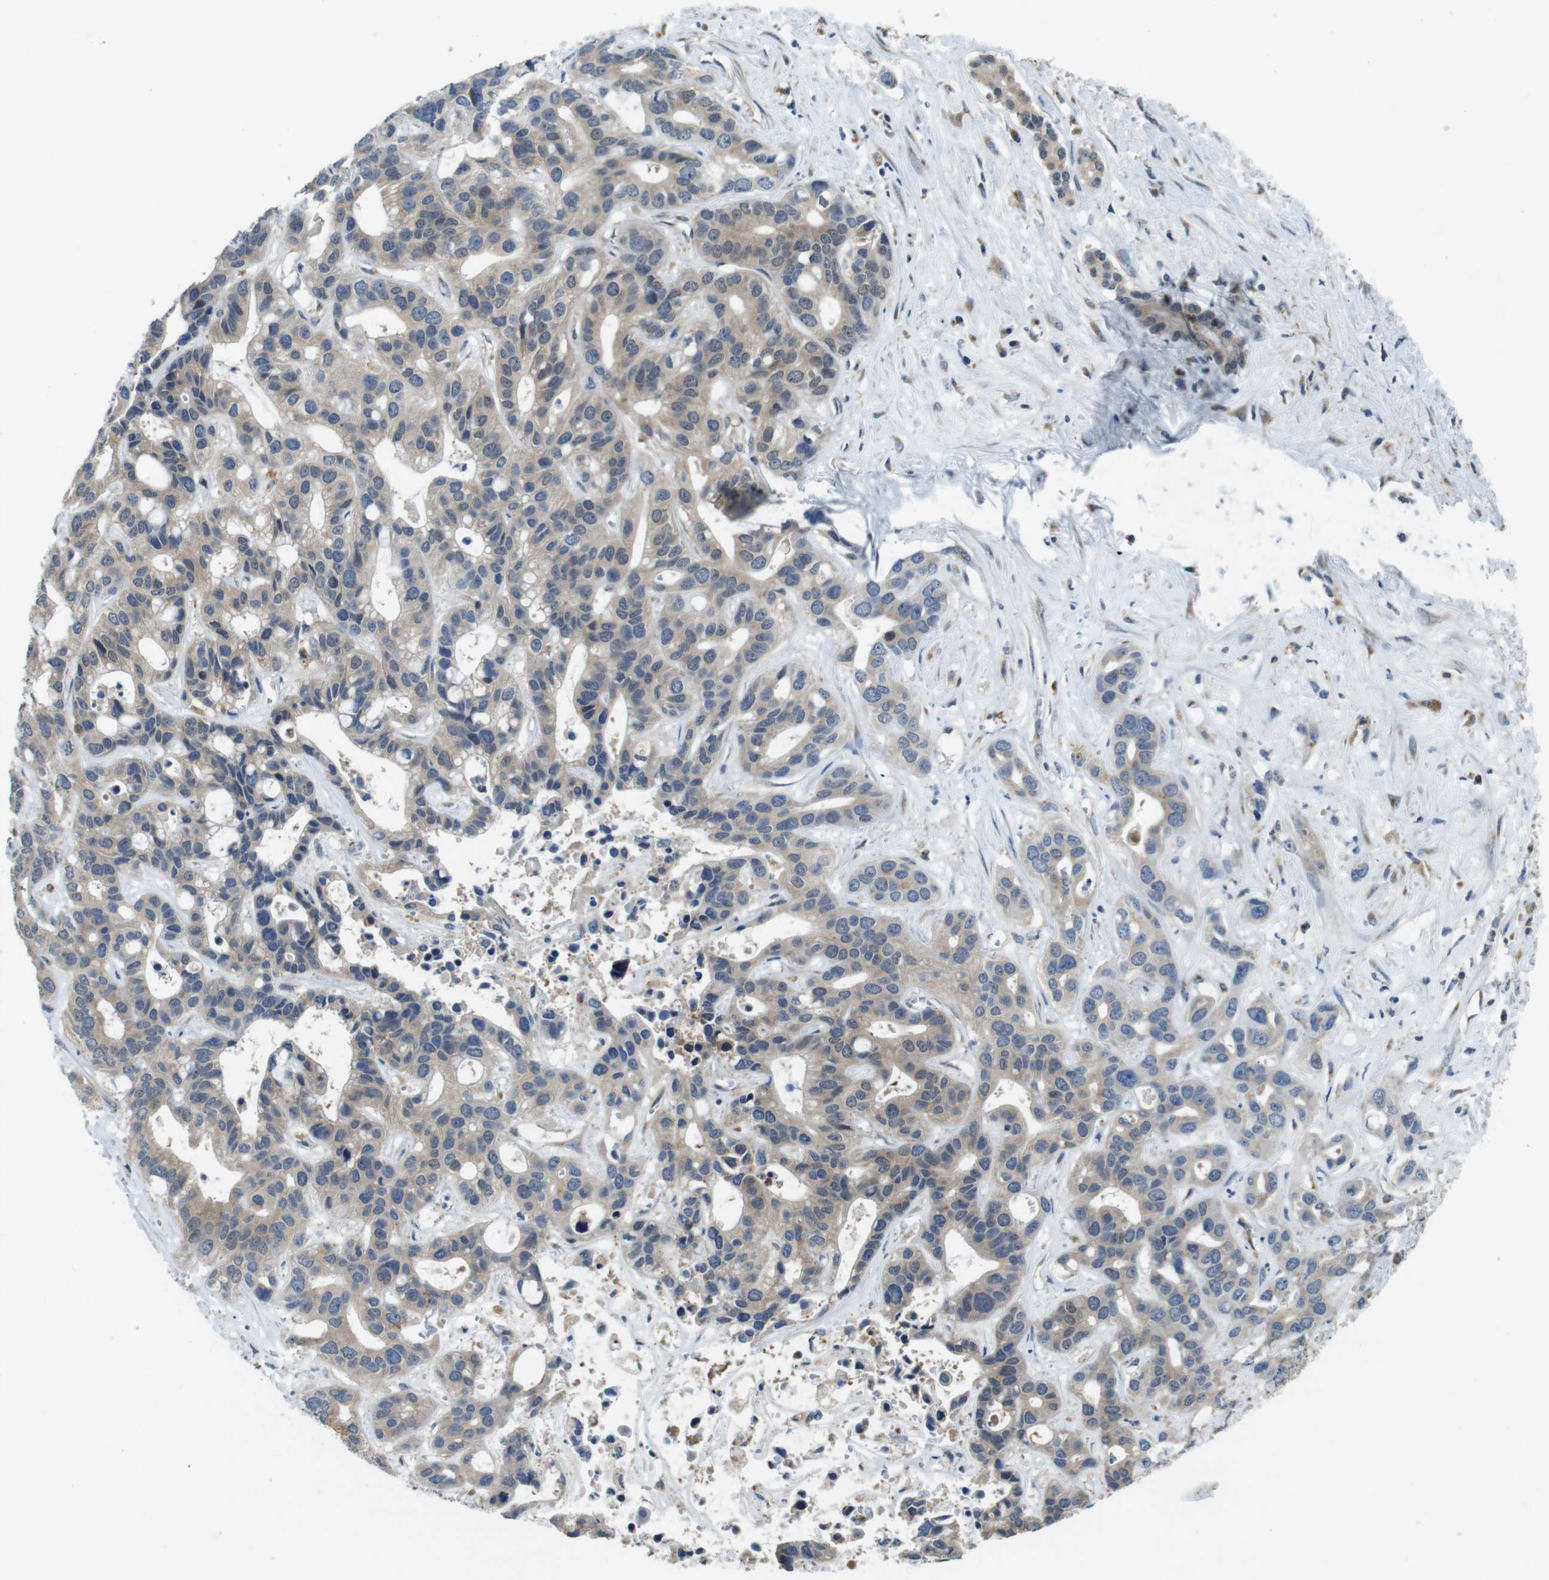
{"staining": {"intensity": "weak", "quantity": ">75%", "location": "cytoplasmic/membranous"}, "tissue": "liver cancer", "cell_type": "Tumor cells", "image_type": "cancer", "snomed": [{"axis": "morphology", "description": "Cholangiocarcinoma"}, {"axis": "topography", "description": "Liver"}], "caption": "Liver cancer (cholangiocarcinoma) stained with immunohistochemistry (IHC) shows weak cytoplasmic/membranous positivity in approximately >75% of tumor cells.", "gene": "RAB6A", "patient": {"sex": "female", "age": 65}}